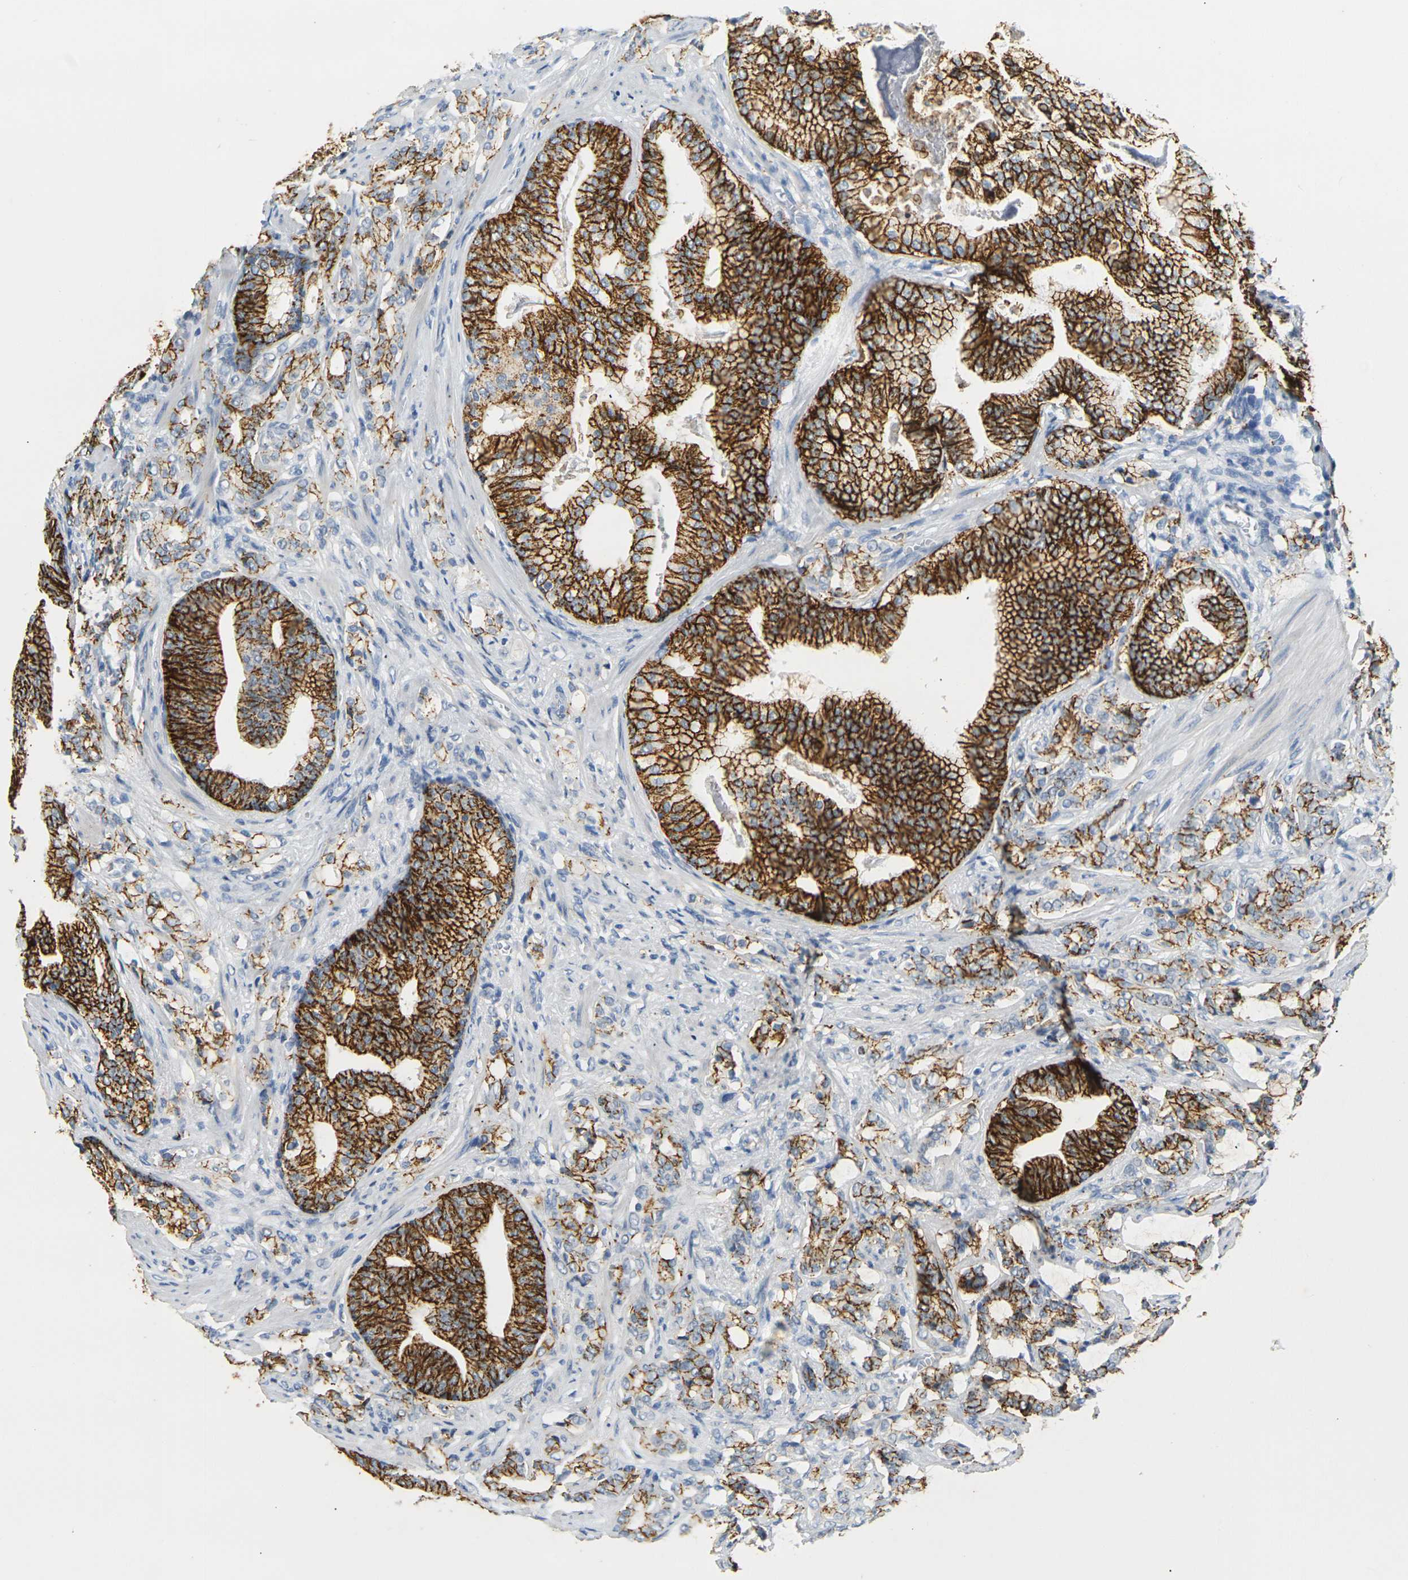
{"staining": {"intensity": "strong", "quantity": ">75%", "location": "cytoplasmic/membranous"}, "tissue": "prostate cancer", "cell_type": "Tumor cells", "image_type": "cancer", "snomed": [{"axis": "morphology", "description": "Adenocarcinoma, Low grade"}, {"axis": "topography", "description": "Prostate"}], "caption": "Immunohistochemistry of human prostate cancer (adenocarcinoma (low-grade)) demonstrates high levels of strong cytoplasmic/membranous staining in about >75% of tumor cells.", "gene": "CLDN7", "patient": {"sex": "male", "age": 58}}